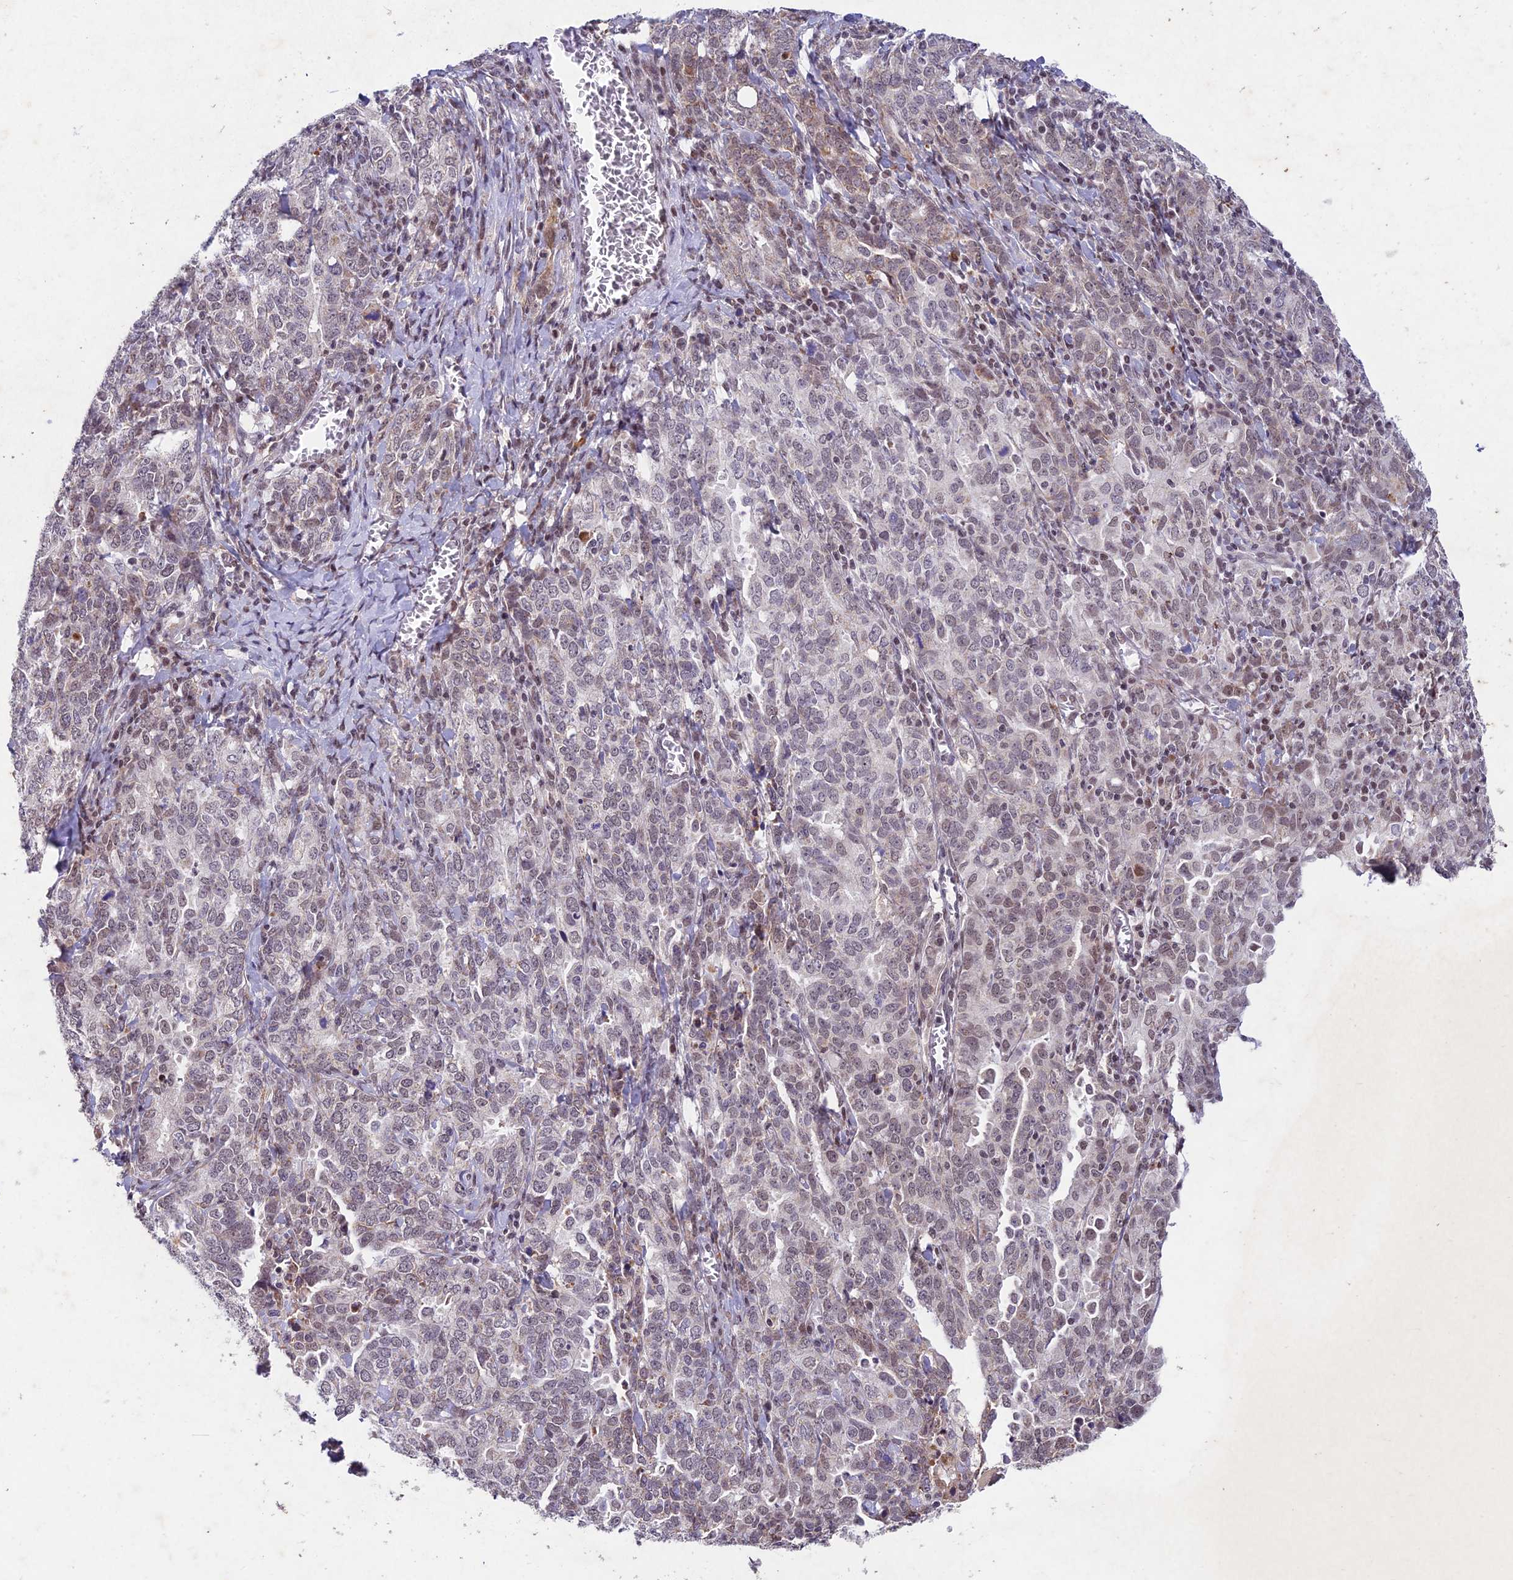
{"staining": {"intensity": "moderate", "quantity": "<25%", "location": "nuclear"}, "tissue": "ovarian cancer", "cell_type": "Tumor cells", "image_type": "cancer", "snomed": [{"axis": "morphology", "description": "Carcinoma, endometroid"}, {"axis": "topography", "description": "Ovary"}], "caption": "Protein expression by immunohistochemistry (IHC) reveals moderate nuclear expression in about <25% of tumor cells in ovarian cancer. The staining is performed using DAB brown chromogen to label protein expression. The nuclei are counter-stained blue using hematoxylin.", "gene": "RAVER1", "patient": {"sex": "female", "age": 62}}